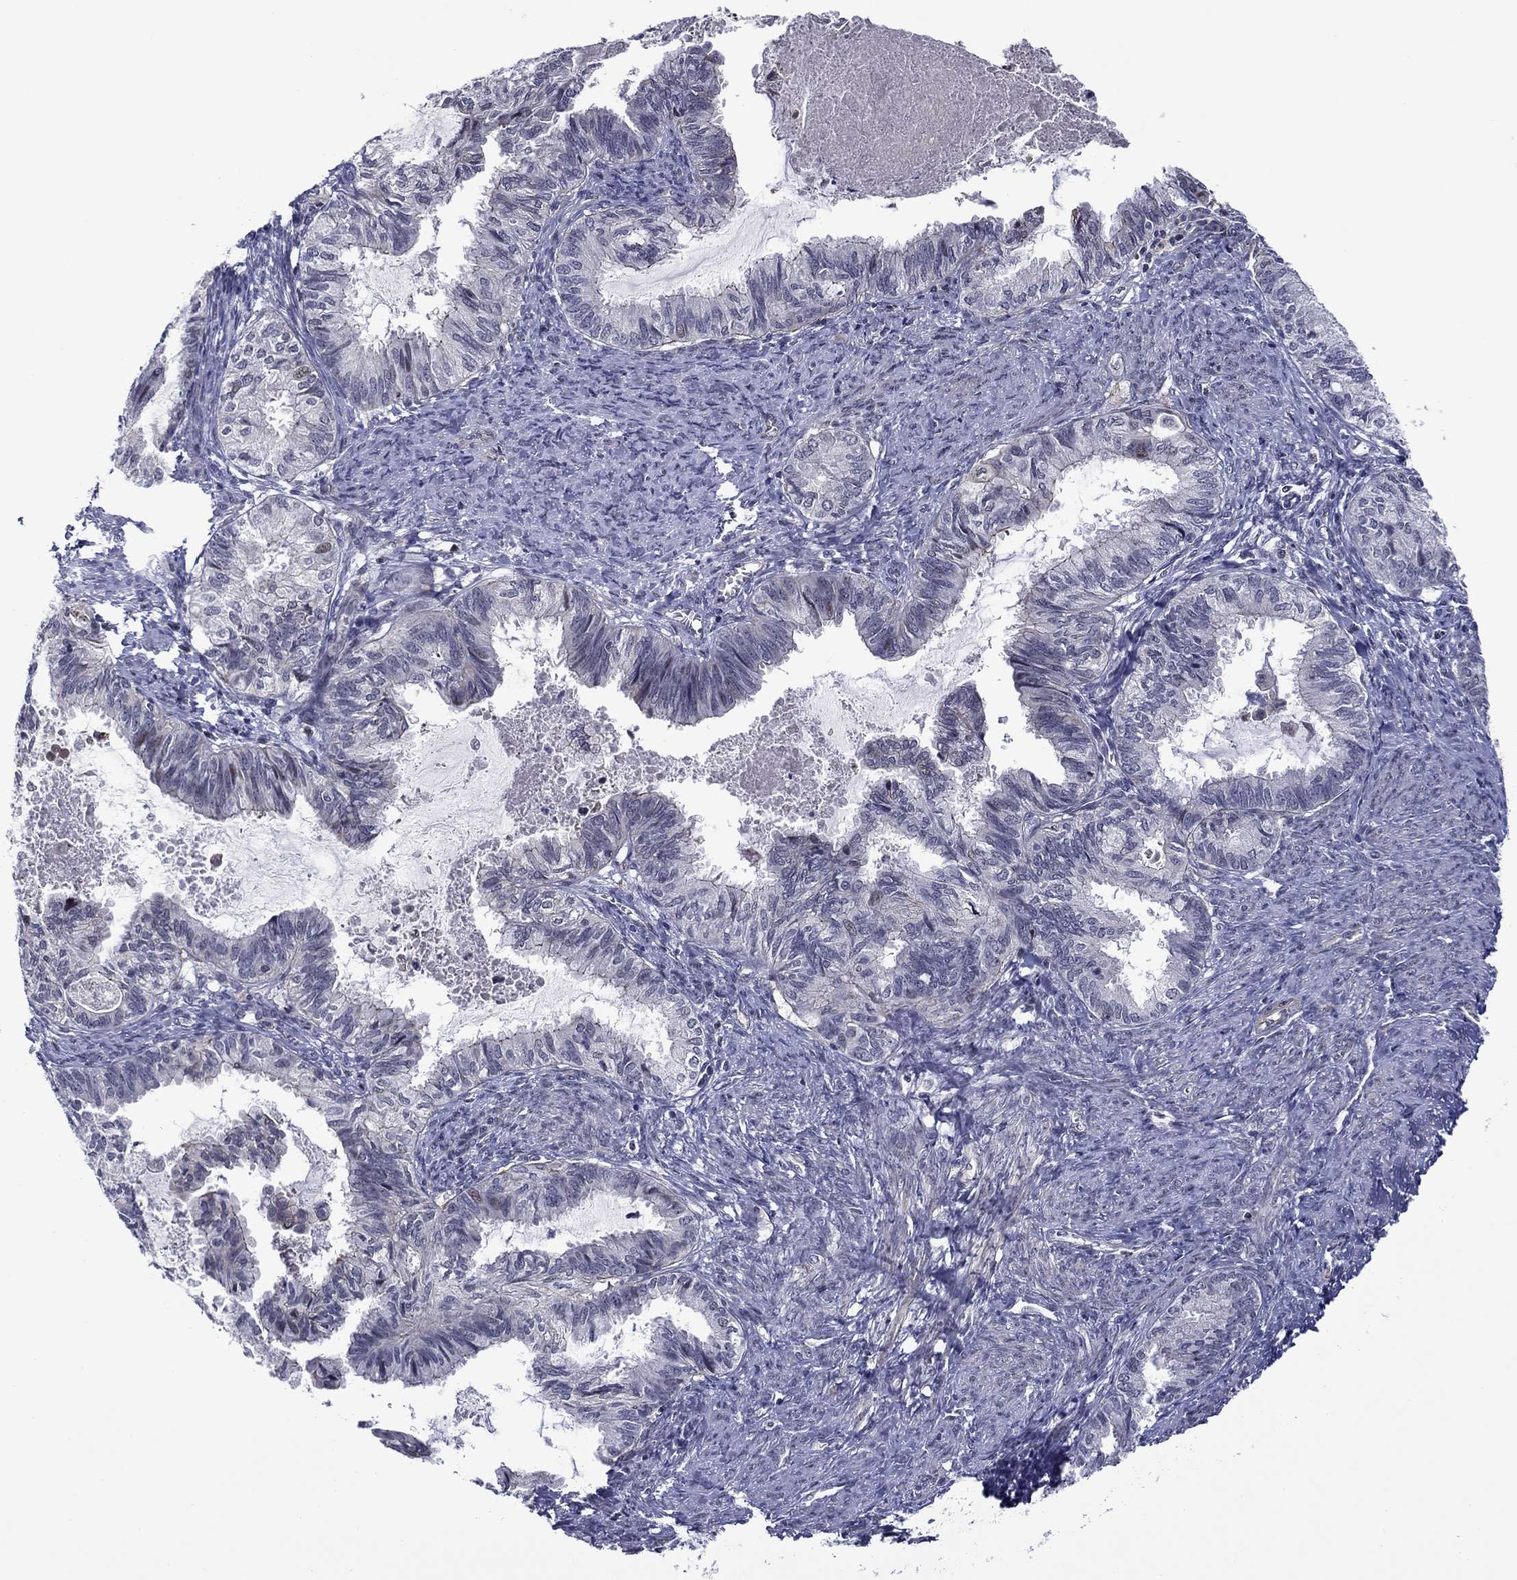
{"staining": {"intensity": "negative", "quantity": "none", "location": "none"}, "tissue": "endometrial cancer", "cell_type": "Tumor cells", "image_type": "cancer", "snomed": [{"axis": "morphology", "description": "Adenocarcinoma, NOS"}, {"axis": "topography", "description": "Endometrium"}], "caption": "Endometrial cancer was stained to show a protein in brown. There is no significant staining in tumor cells.", "gene": "B3GAT1", "patient": {"sex": "female", "age": 86}}